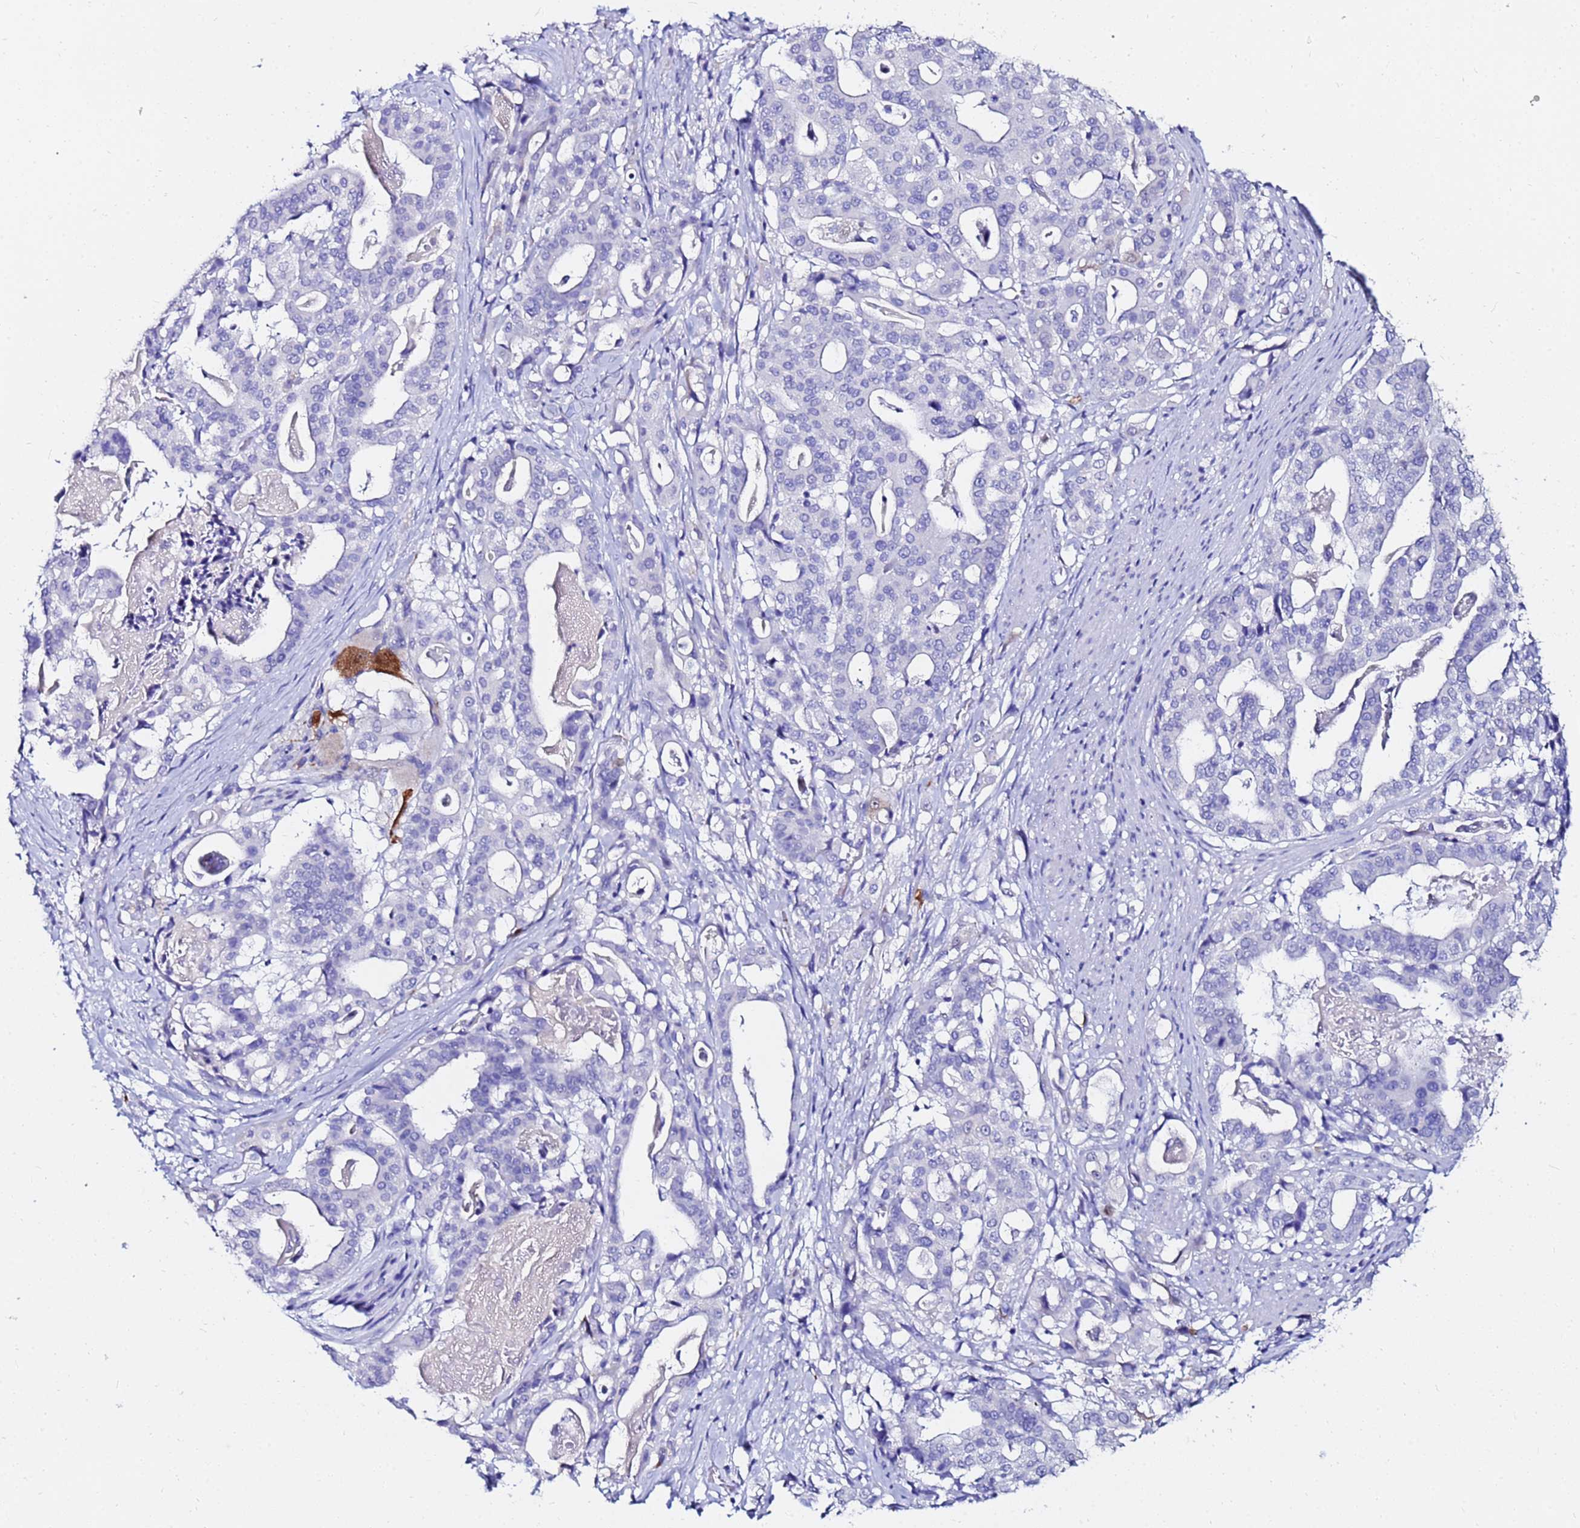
{"staining": {"intensity": "negative", "quantity": "none", "location": "none"}, "tissue": "stomach cancer", "cell_type": "Tumor cells", "image_type": "cancer", "snomed": [{"axis": "morphology", "description": "Adenocarcinoma, NOS"}, {"axis": "topography", "description": "Stomach"}], "caption": "IHC of stomach adenocarcinoma demonstrates no positivity in tumor cells. (Brightfield microscopy of DAB (3,3'-diaminobenzidine) immunohistochemistry at high magnification).", "gene": "PPP1R14C", "patient": {"sex": "male", "age": 48}}